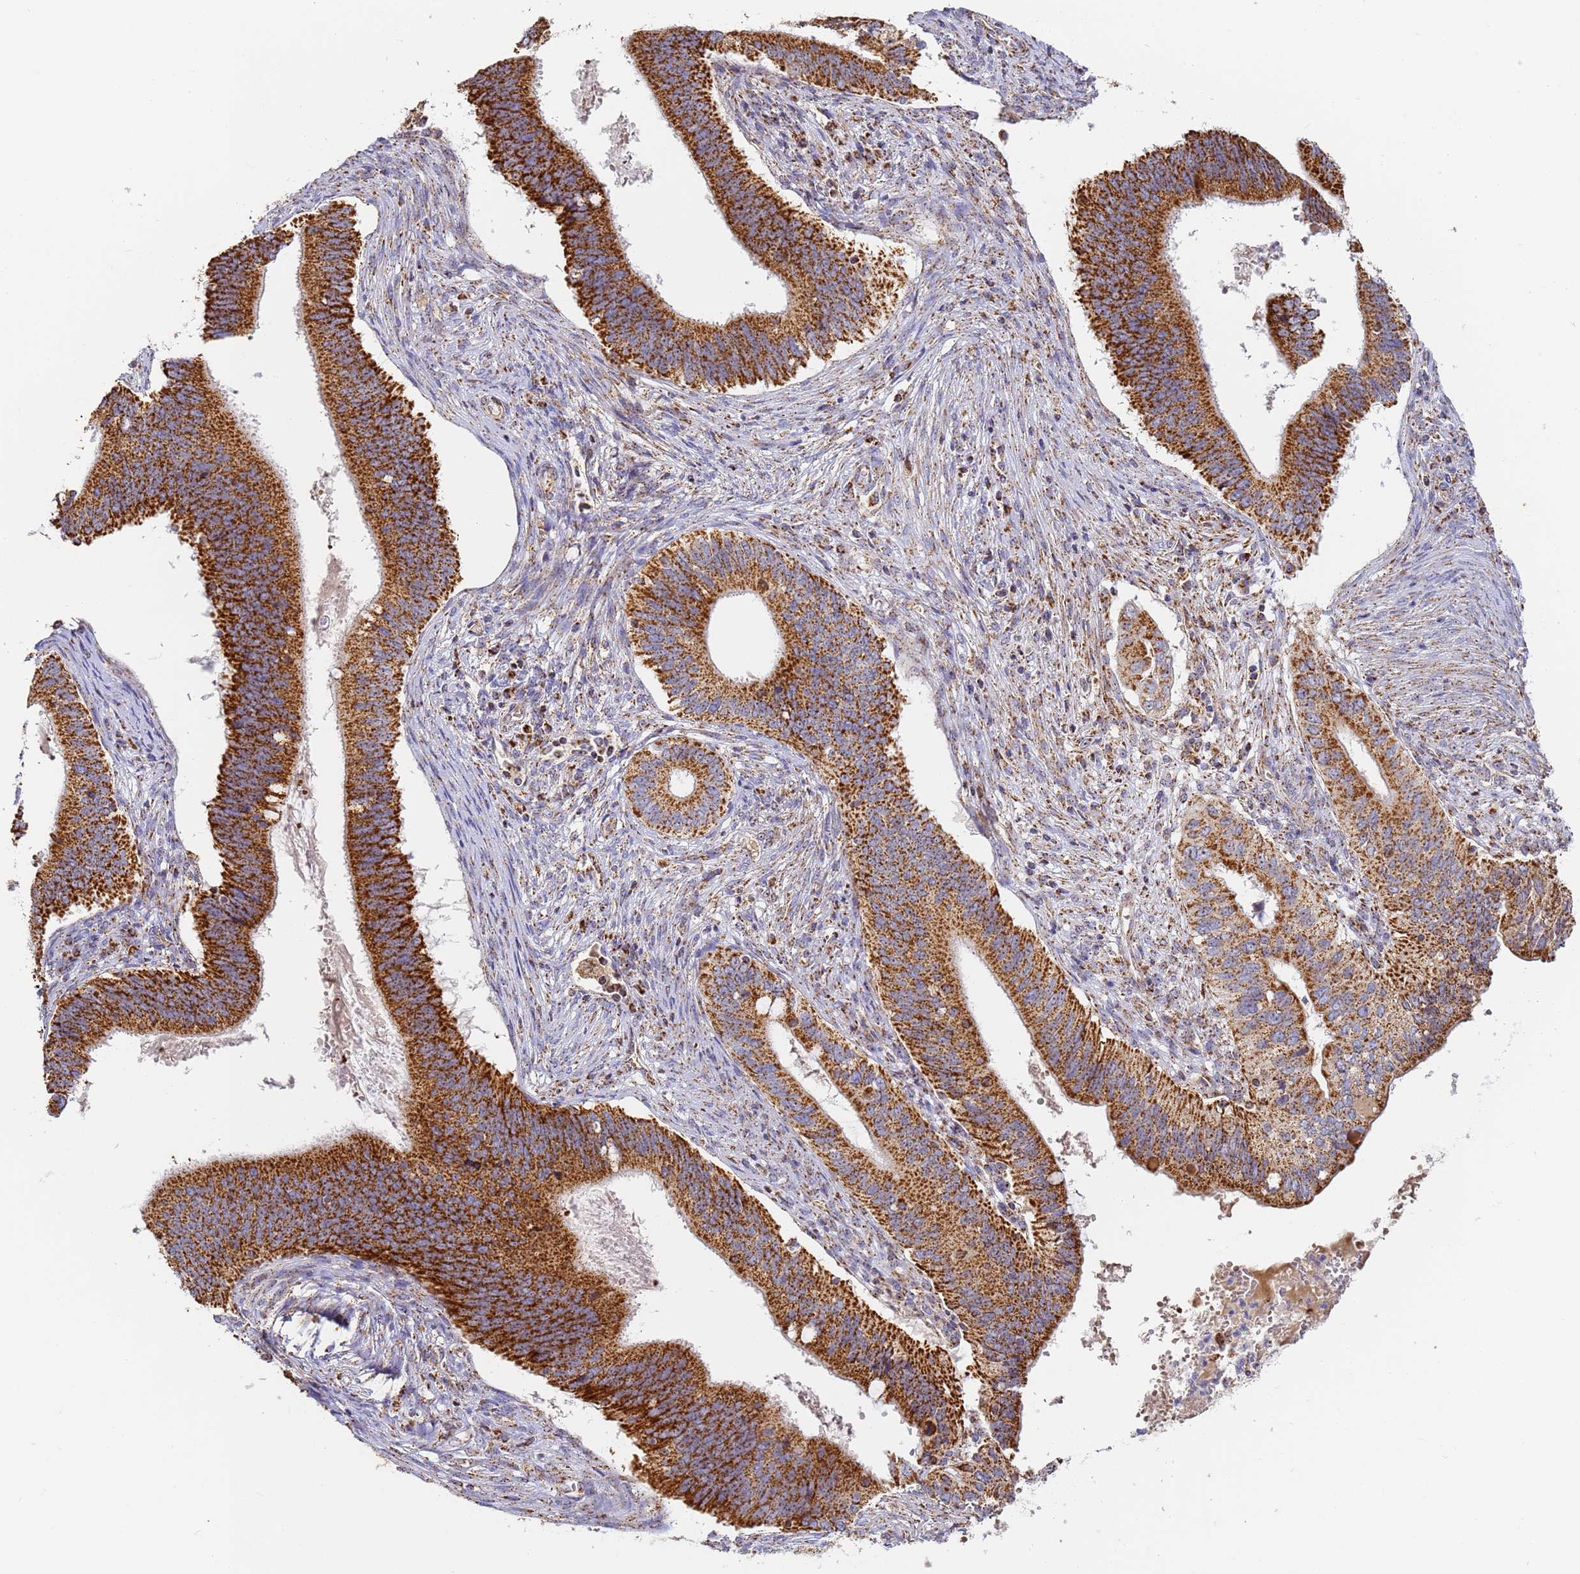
{"staining": {"intensity": "strong", "quantity": ">75%", "location": "cytoplasmic/membranous"}, "tissue": "cervical cancer", "cell_type": "Tumor cells", "image_type": "cancer", "snomed": [{"axis": "morphology", "description": "Adenocarcinoma, NOS"}, {"axis": "topography", "description": "Cervix"}], "caption": "Immunohistochemical staining of cervical cancer demonstrates strong cytoplasmic/membranous protein expression in about >75% of tumor cells.", "gene": "FRG2C", "patient": {"sex": "female", "age": 42}}